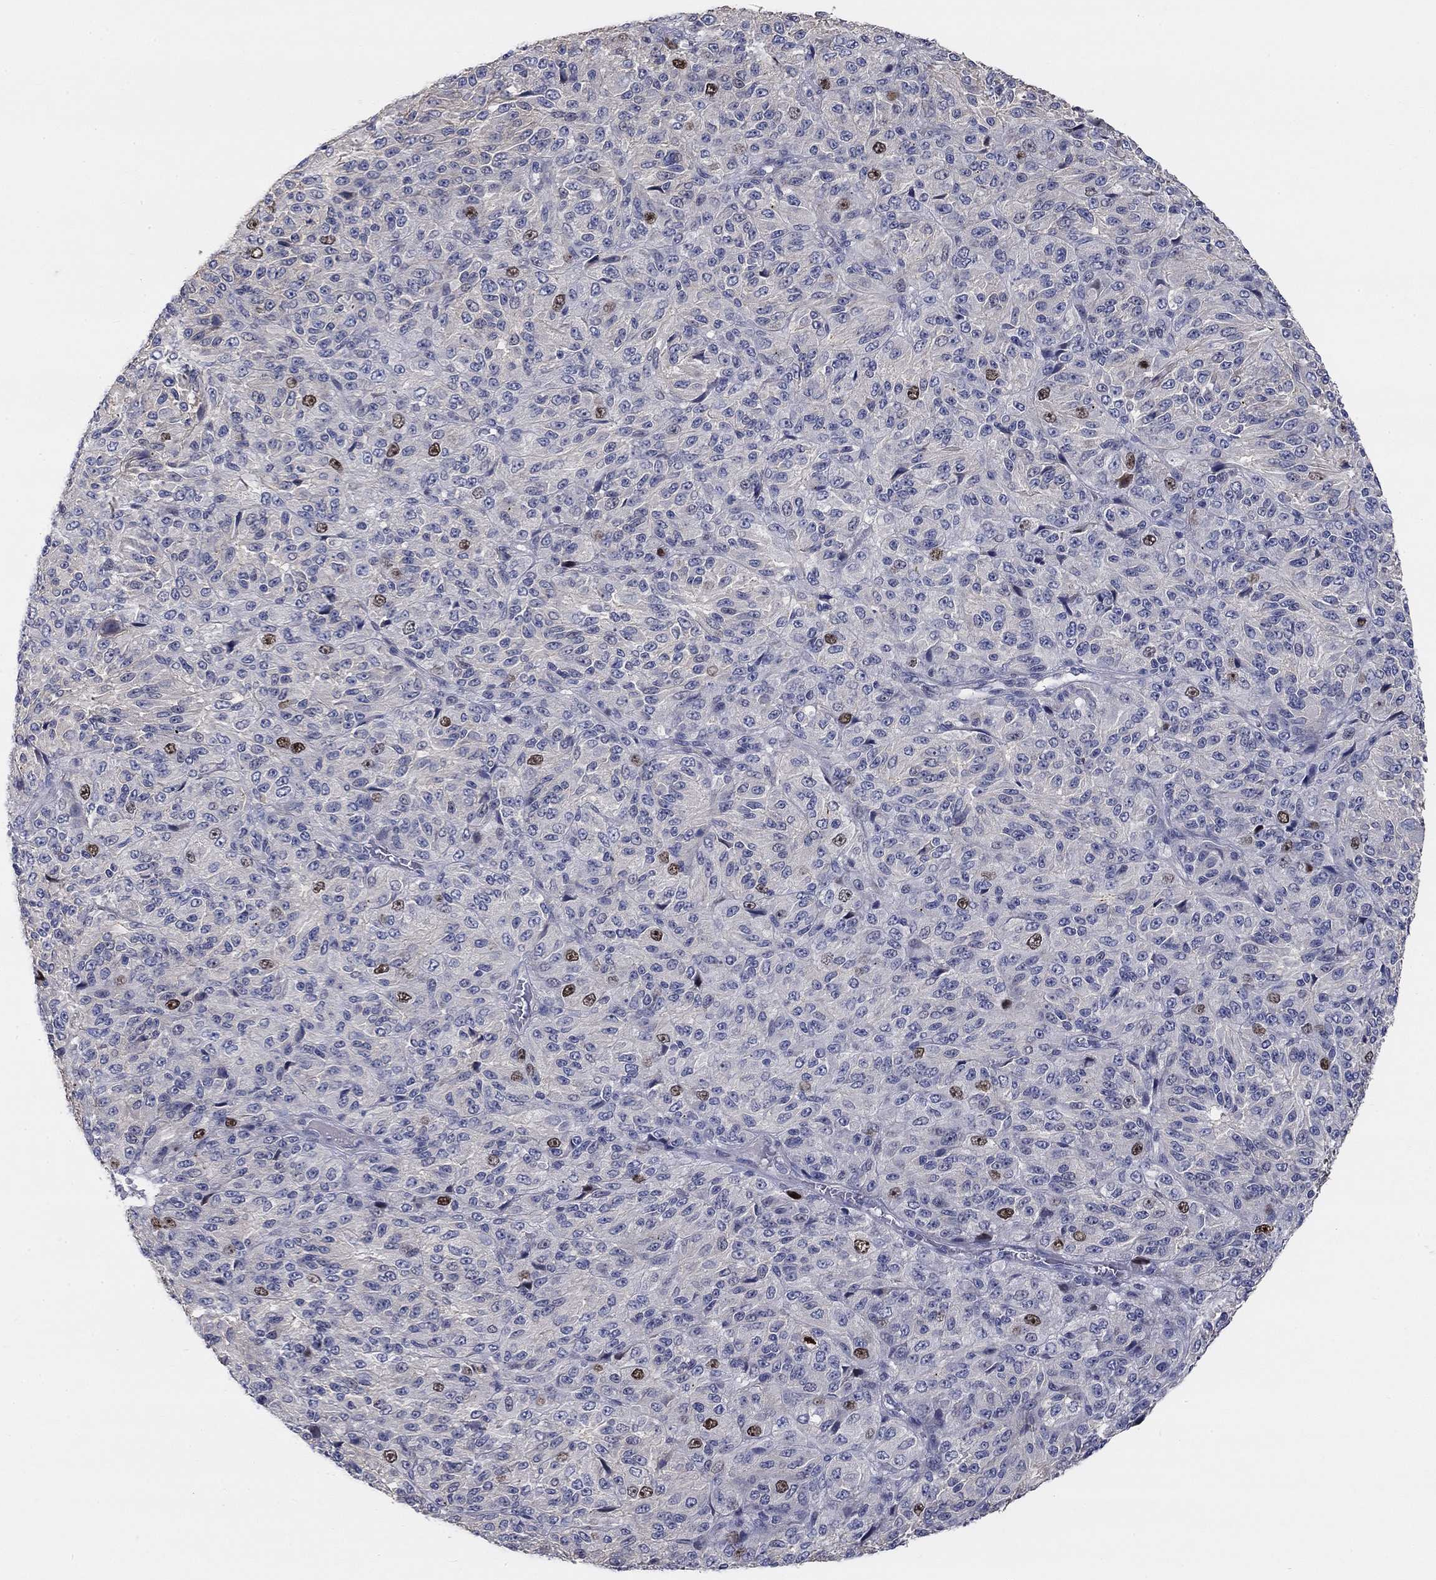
{"staining": {"intensity": "strong", "quantity": "<25%", "location": "nuclear"}, "tissue": "melanoma", "cell_type": "Tumor cells", "image_type": "cancer", "snomed": [{"axis": "morphology", "description": "Malignant melanoma, Metastatic site"}, {"axis": "topography", "description": "Brain"}], "caption": "This photomicrograph exhibits immunohistochemistry (IHC) staining of malignant melanoma (metastatic site), with medium strong nuclear expression in about <25% of tumor cells.", "gene": "PRC1", "patient": {"sex": "female", "age": 56}}